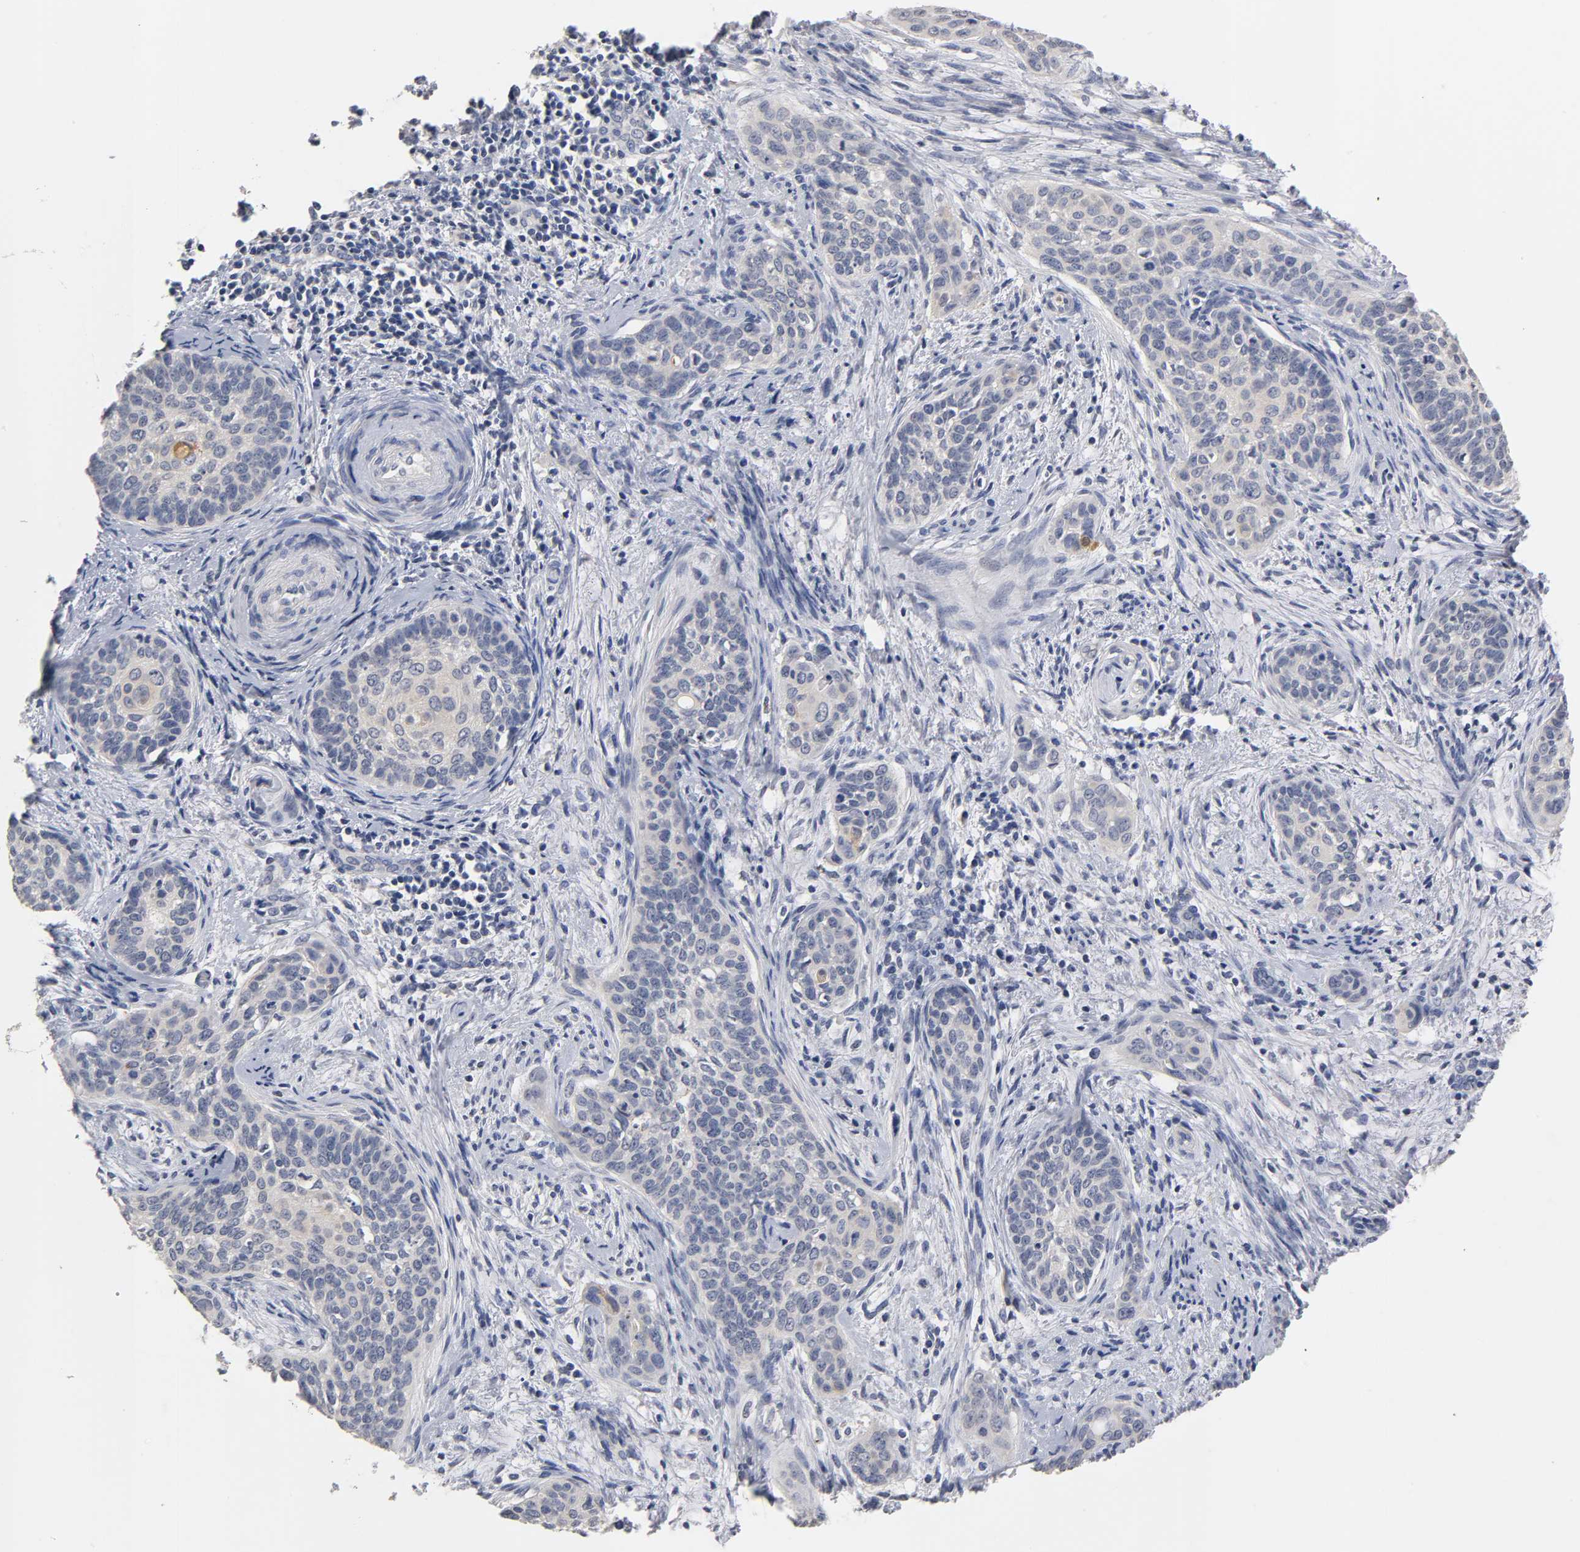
{"staining": {"intensity": "negative", "quantity": "none", "location": "none"}, "tissue": "cervical cancer", "cell_type": "Tumor cells", "image_type": "cancer", "snomed": [{"axis": "morphology", "description": "Squamous cell carcinoma, NOS"}, {"axis": "topography", "description": "Cervix"}], "caption": "Immunohistochemistry histopathology image of neoplastic tissue: cervical cancer (squamous cell carcinoma) stained with DAB displays no significant protein expression in tumor cells.", "gene": "OVOL1", "patient": {"sex": "female", "age": 33}}